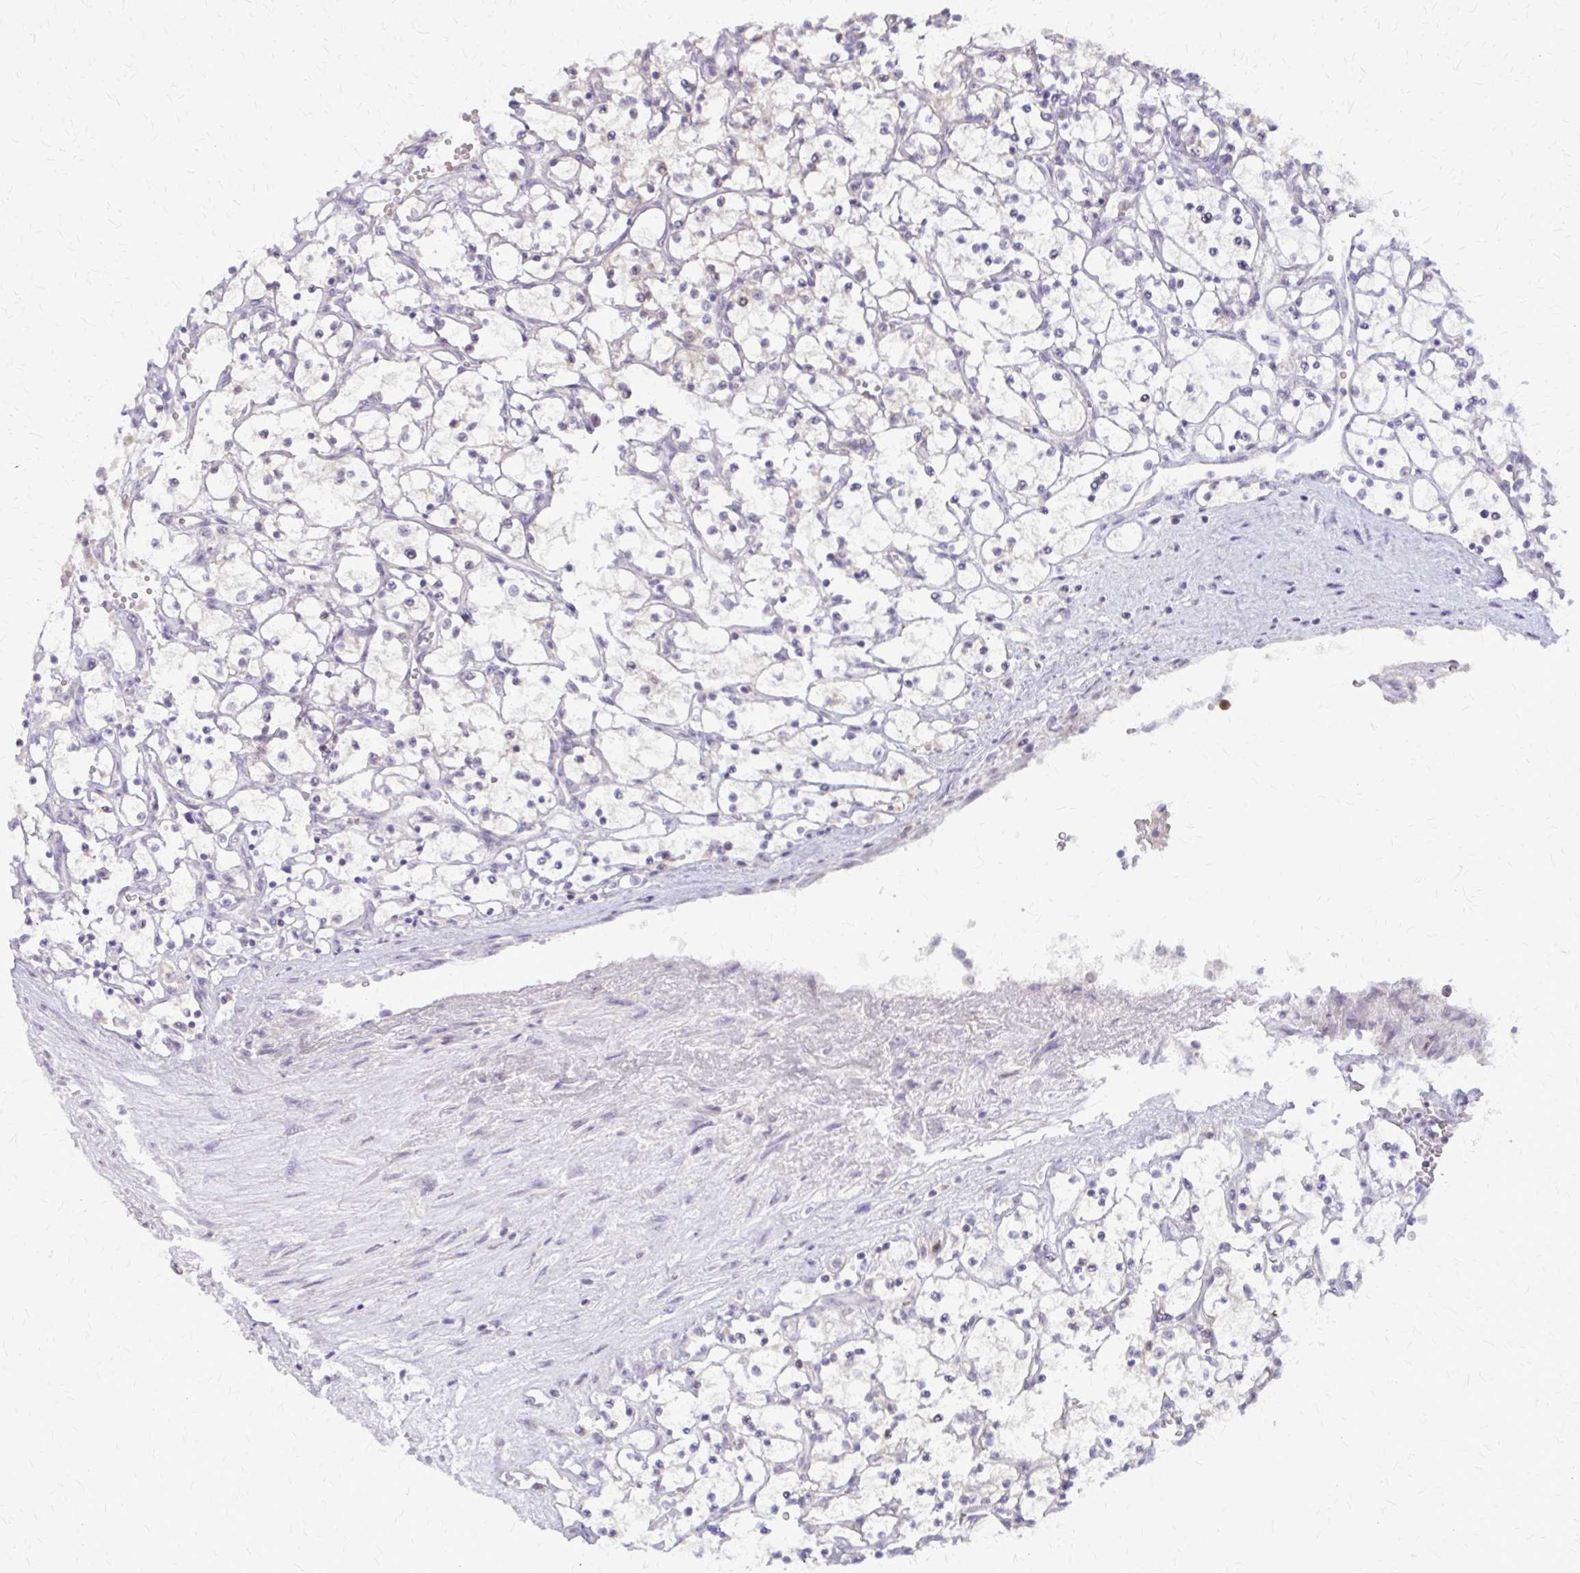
{"staining": {"intensity": "negative", "quantity": "none", "location": "none"}, "tissue": "renal cancer", "cell_type": "Tumor cells", "image_type": "cancer", "snomed": [{"axis": "morphology", "description": "Adenocarcinoma, NOS"}, {"axis": "topography", "description": "Kidney"}], "caption": "Immunohistochemistry (IHC) micrograph of renal cancer stained for a protein (brown), which displays no staining in tumor cells. (DAB immunohistochemistry, high magnification).", "gene": "GLRX", "patient": {"sex": "female", "age": 69}}